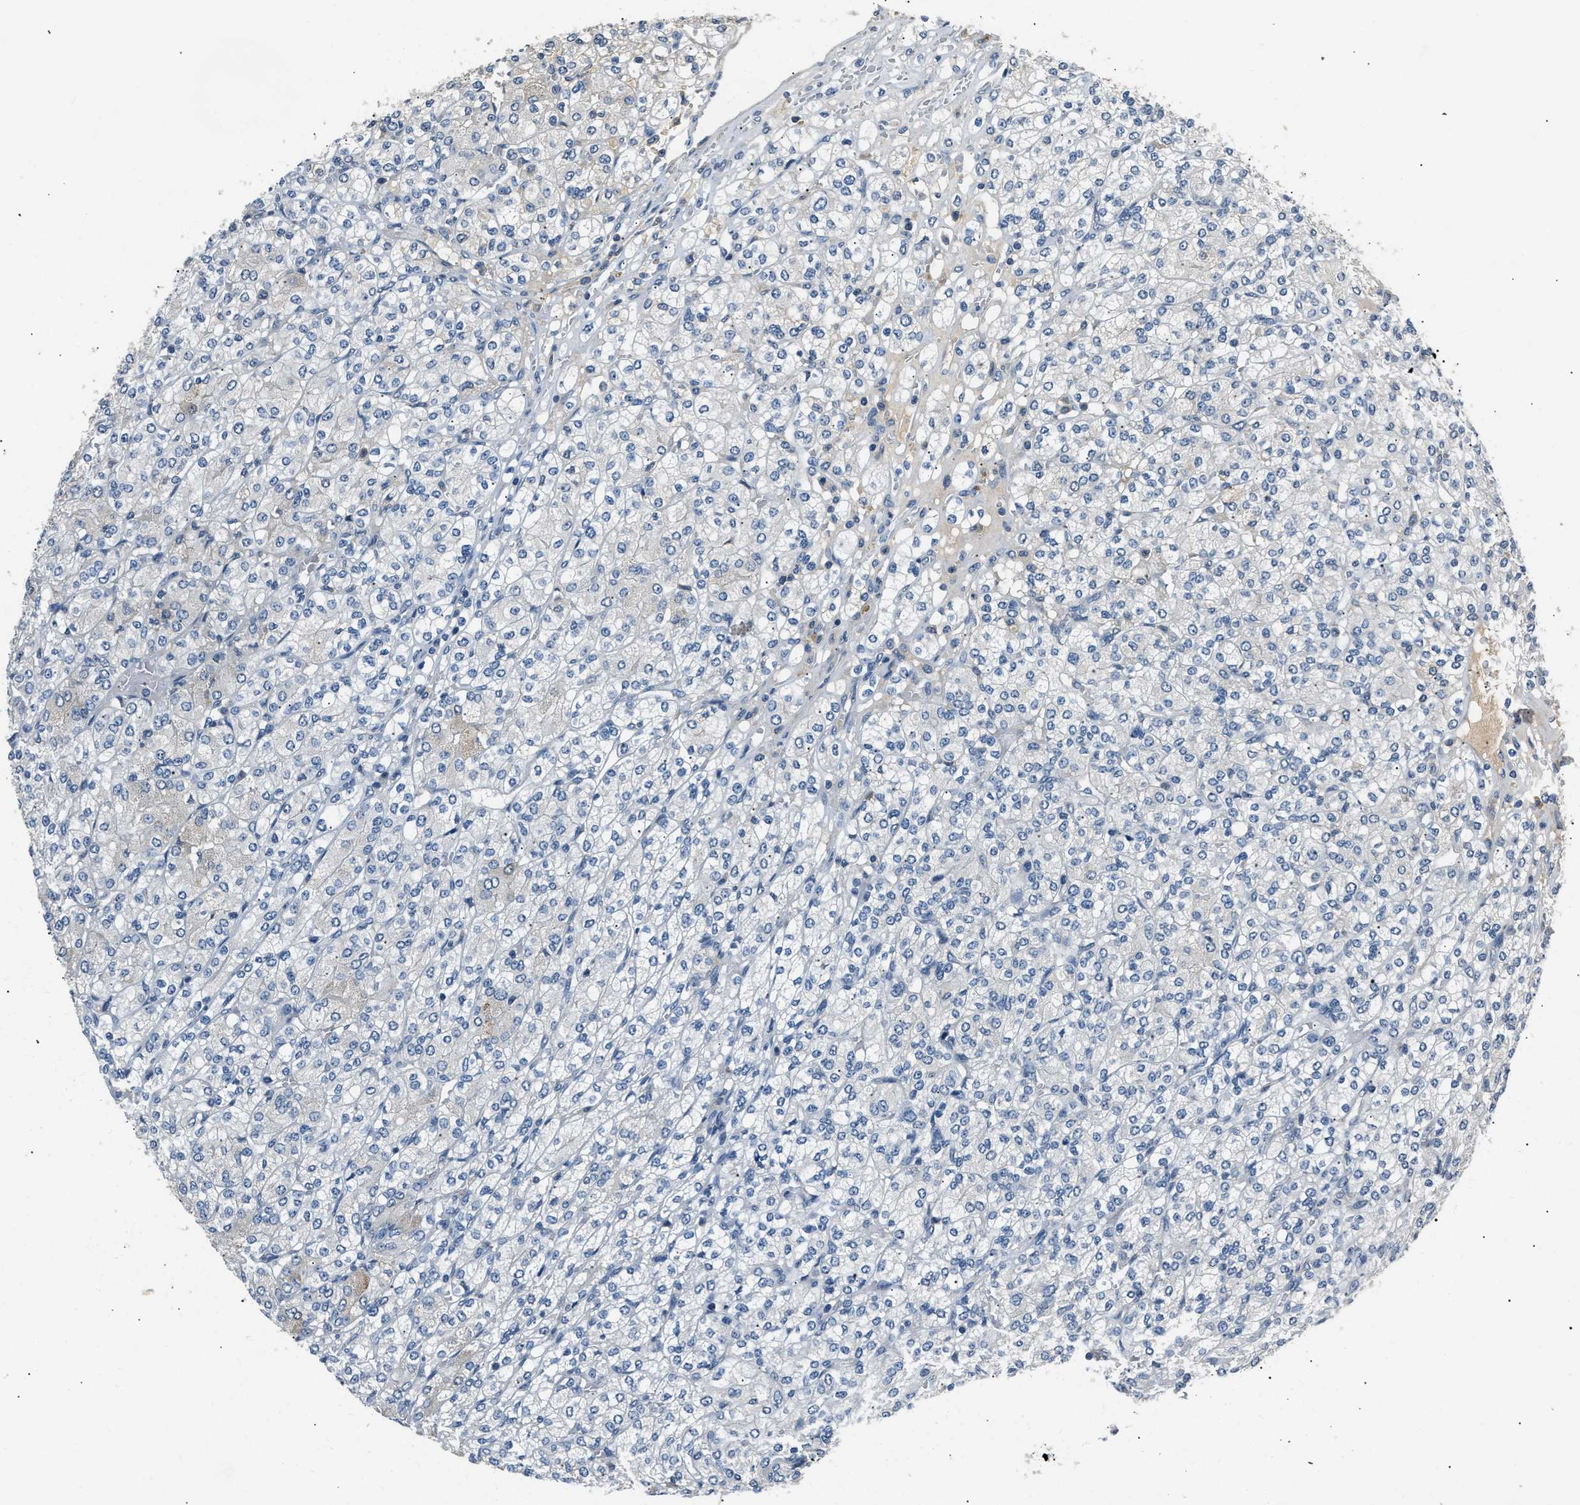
{"staining": {"intensity": "negative", "quantity": "none", "location": "none"}, "tissue": "renal cancer", "cell_type": "Tumor cells", "image_type": "cancer", "snomed": [{"axis": "morphology", "description": "Adenocarcinoma, NOS"}, {"axis": "topography", "description": "Kidney"}], "caption": "Adenocarcinoma (renal) stained for a protein using IHC exhibits no staining tumor cells.", "gene": "INHA", "patient": {"sex": "male", "age": 77}}